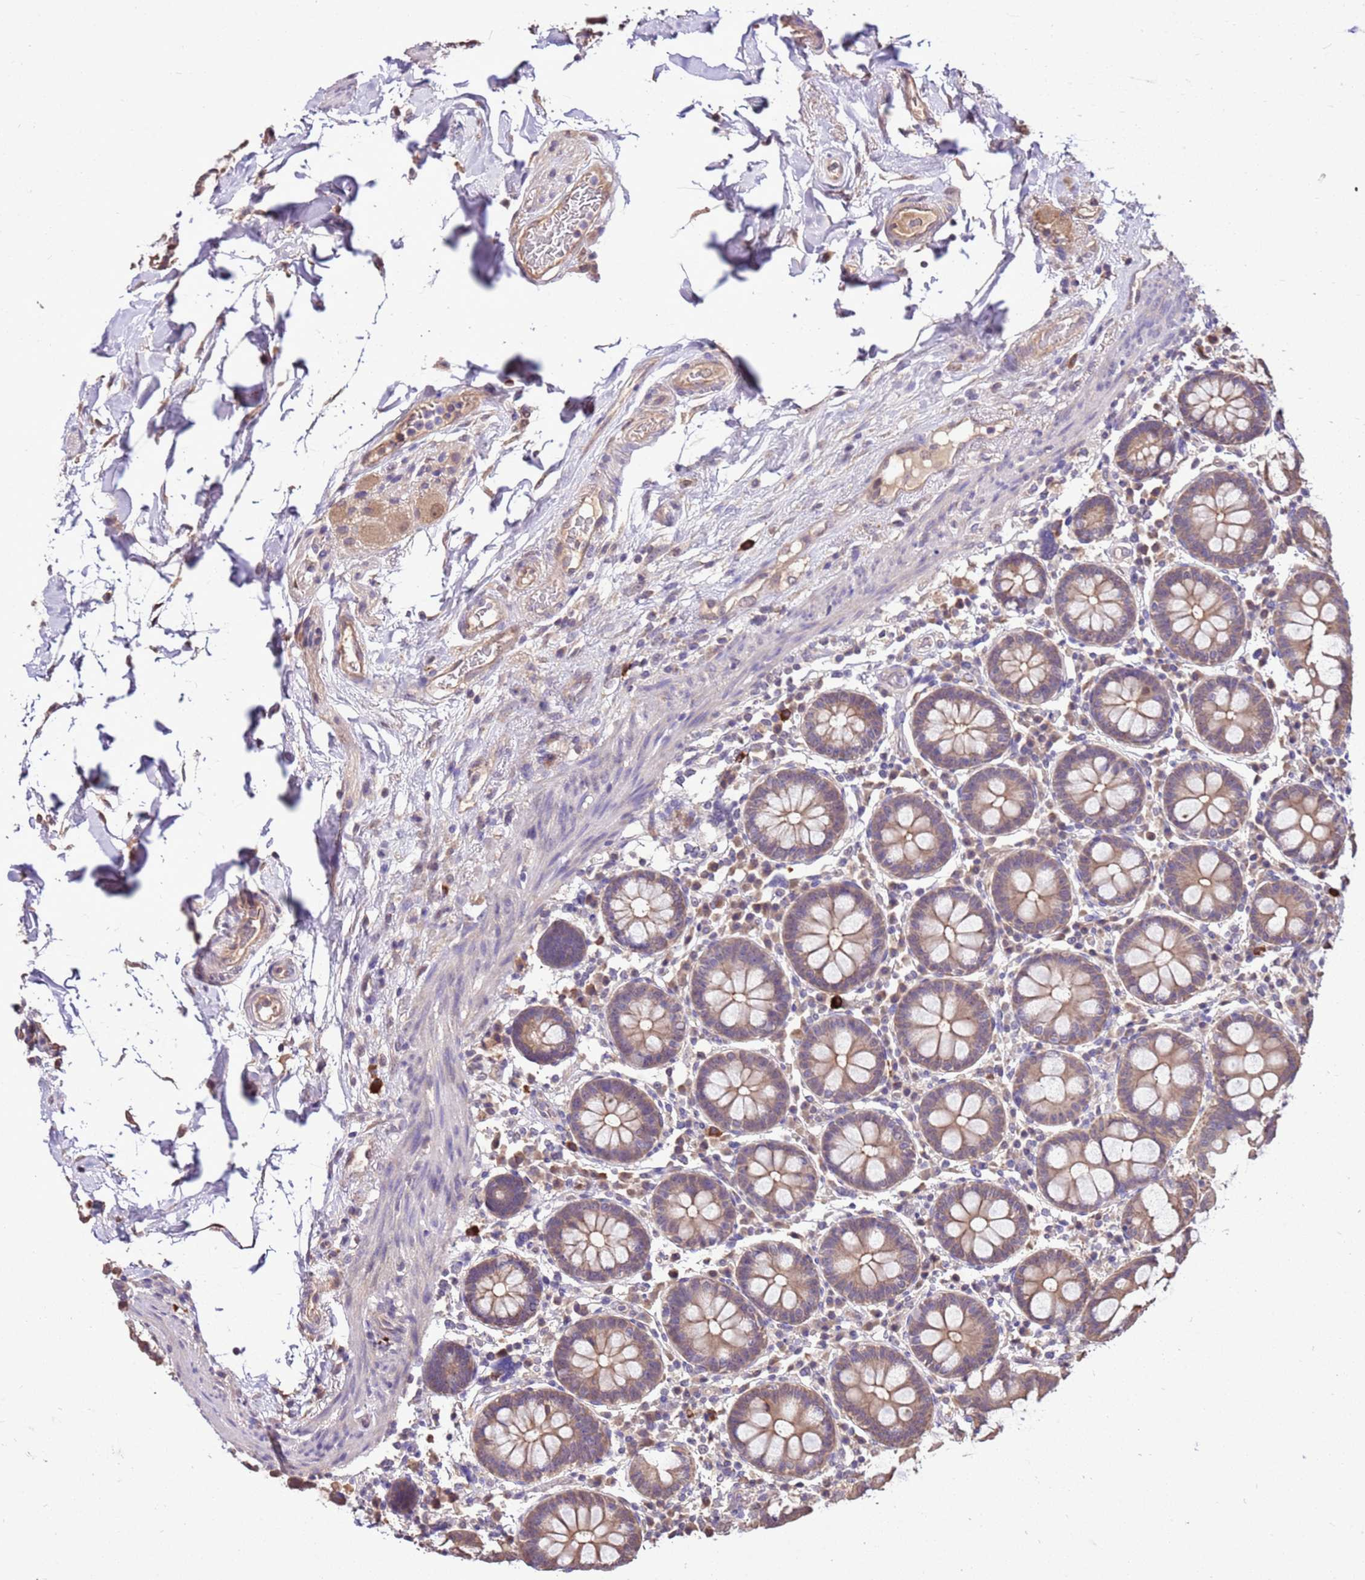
{"staining": {"intensity": "weak", "quantity": ">75%", "location": "cytoplasmic/membranous"}, "tissue": "colon", "cell_type": "Endothelial cells", "image_type": "normal", "snomed": [{"axis": "morphology", "description": "Normal tissue, NOS"}, {"axis": "topography", "description": "Colon"}], "caption": "Protein staining of benign colon reveals weak cytoplasmic/membranous positivity in approximately >75% of endothelial cells.", "gene": "BBS5", "patient": {"sex": "female", "age": 79}}